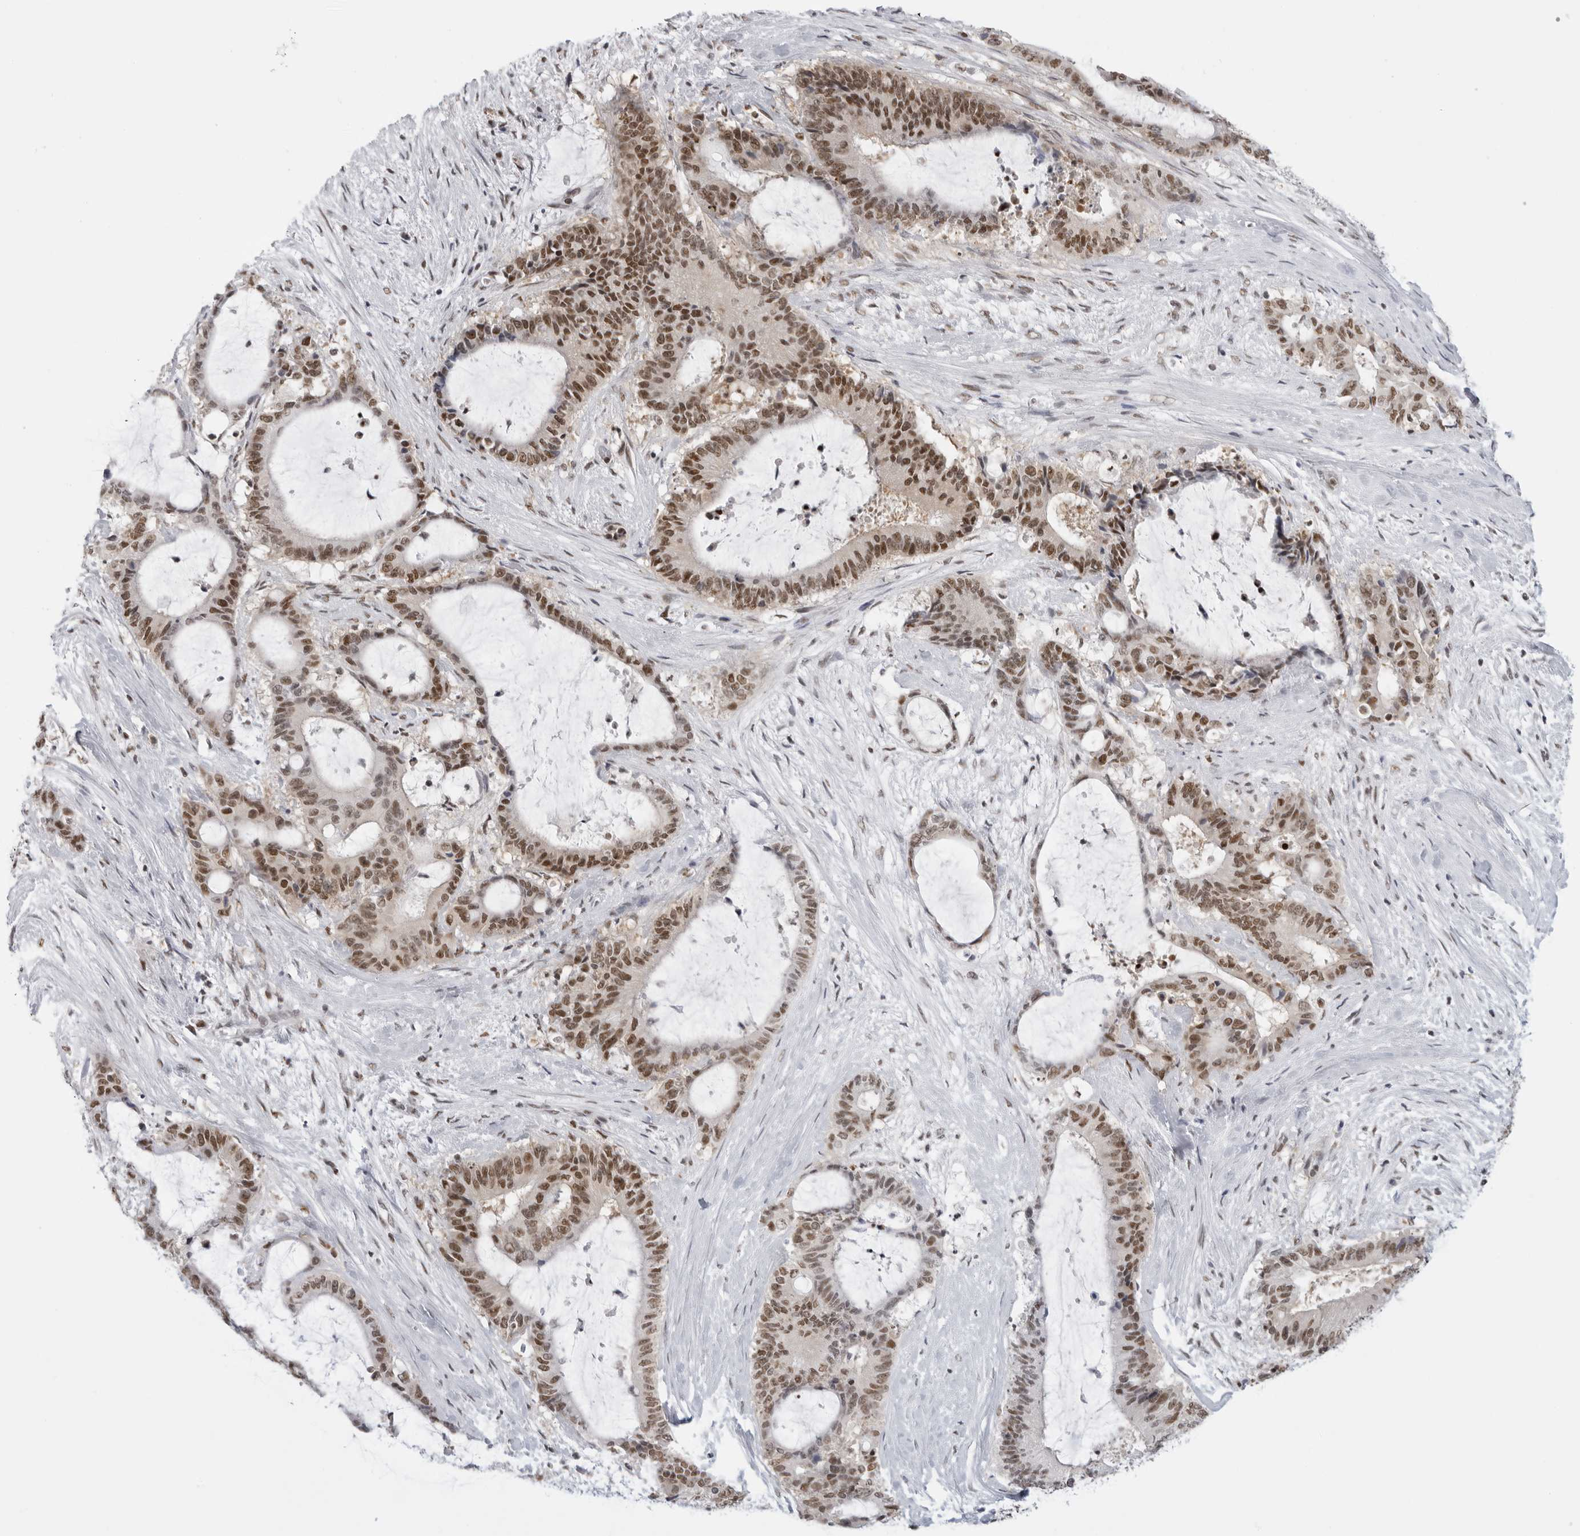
{"staining": {"intensity": "moderate", "quantity": ">75%", "location": "nuclear"}, "tissue": "liver cancer", "cell_type": "Tumor cells", "image_type": "cancer", "snomed": [{"axis": "morphology", "description": "Normal tissue, NOS"}, {"axis": "morphology", "description": "Cholangiocarcinoma"}, {"axis": "topography", "description": "Liver"}, {"axis": "topography", "description": "Peripheral nerve tissue"}], "caption": "Immunohistochemical staining of human liver cholangiocarcinoma reveals moderate nuclear protein expression in about >75% of tumor cells.", "gene": "RPA2", "patient": {"sex": "female", "age": 73}}